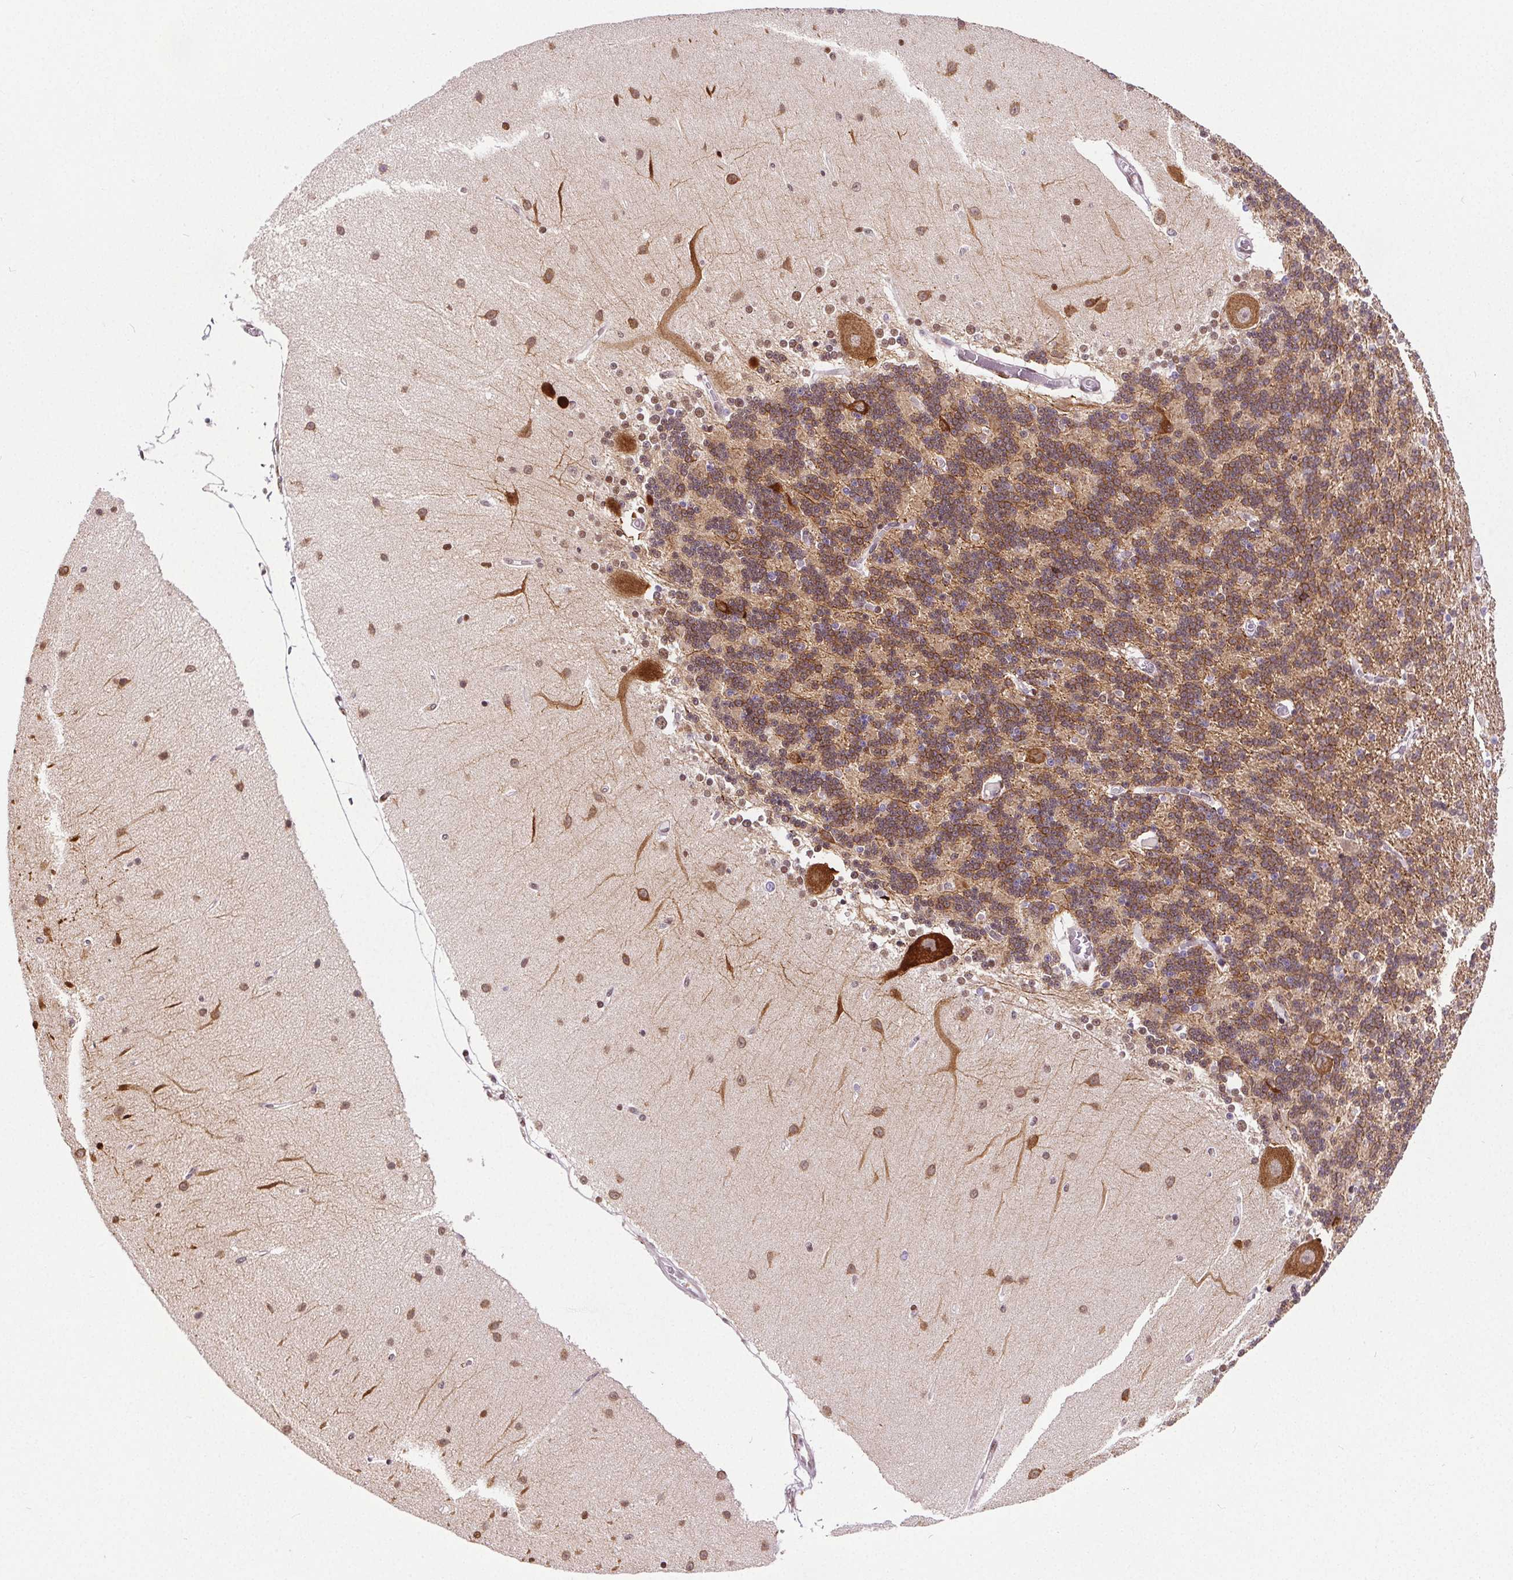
{"staining": {"intensity": "moderate", "quantity": "25%-75%", "location": "cytoplasmic/membranous,nuclear"}, "tissue": "cerebellum", "cell_type": "Cells in granular layer", "image_type": "normal", "snomed": [{"axis": "morphology", "description": "Normal tissue, NOS"}, {"axis": "topography", "description": "Cerebellum"}], "caption": "Immunohistochemistry of benign cerebellum shows medium levels of moderate cytoplasmic/membranous,nuclear staining in about 25%-75% of cells in granular layer. The protein is stained brown, and the nuclei are stained in blue (DAB IHC with brightfield microscopy, high magnification).", "gene": "GP6", "patient": {"sex": "female", "age": 54}}